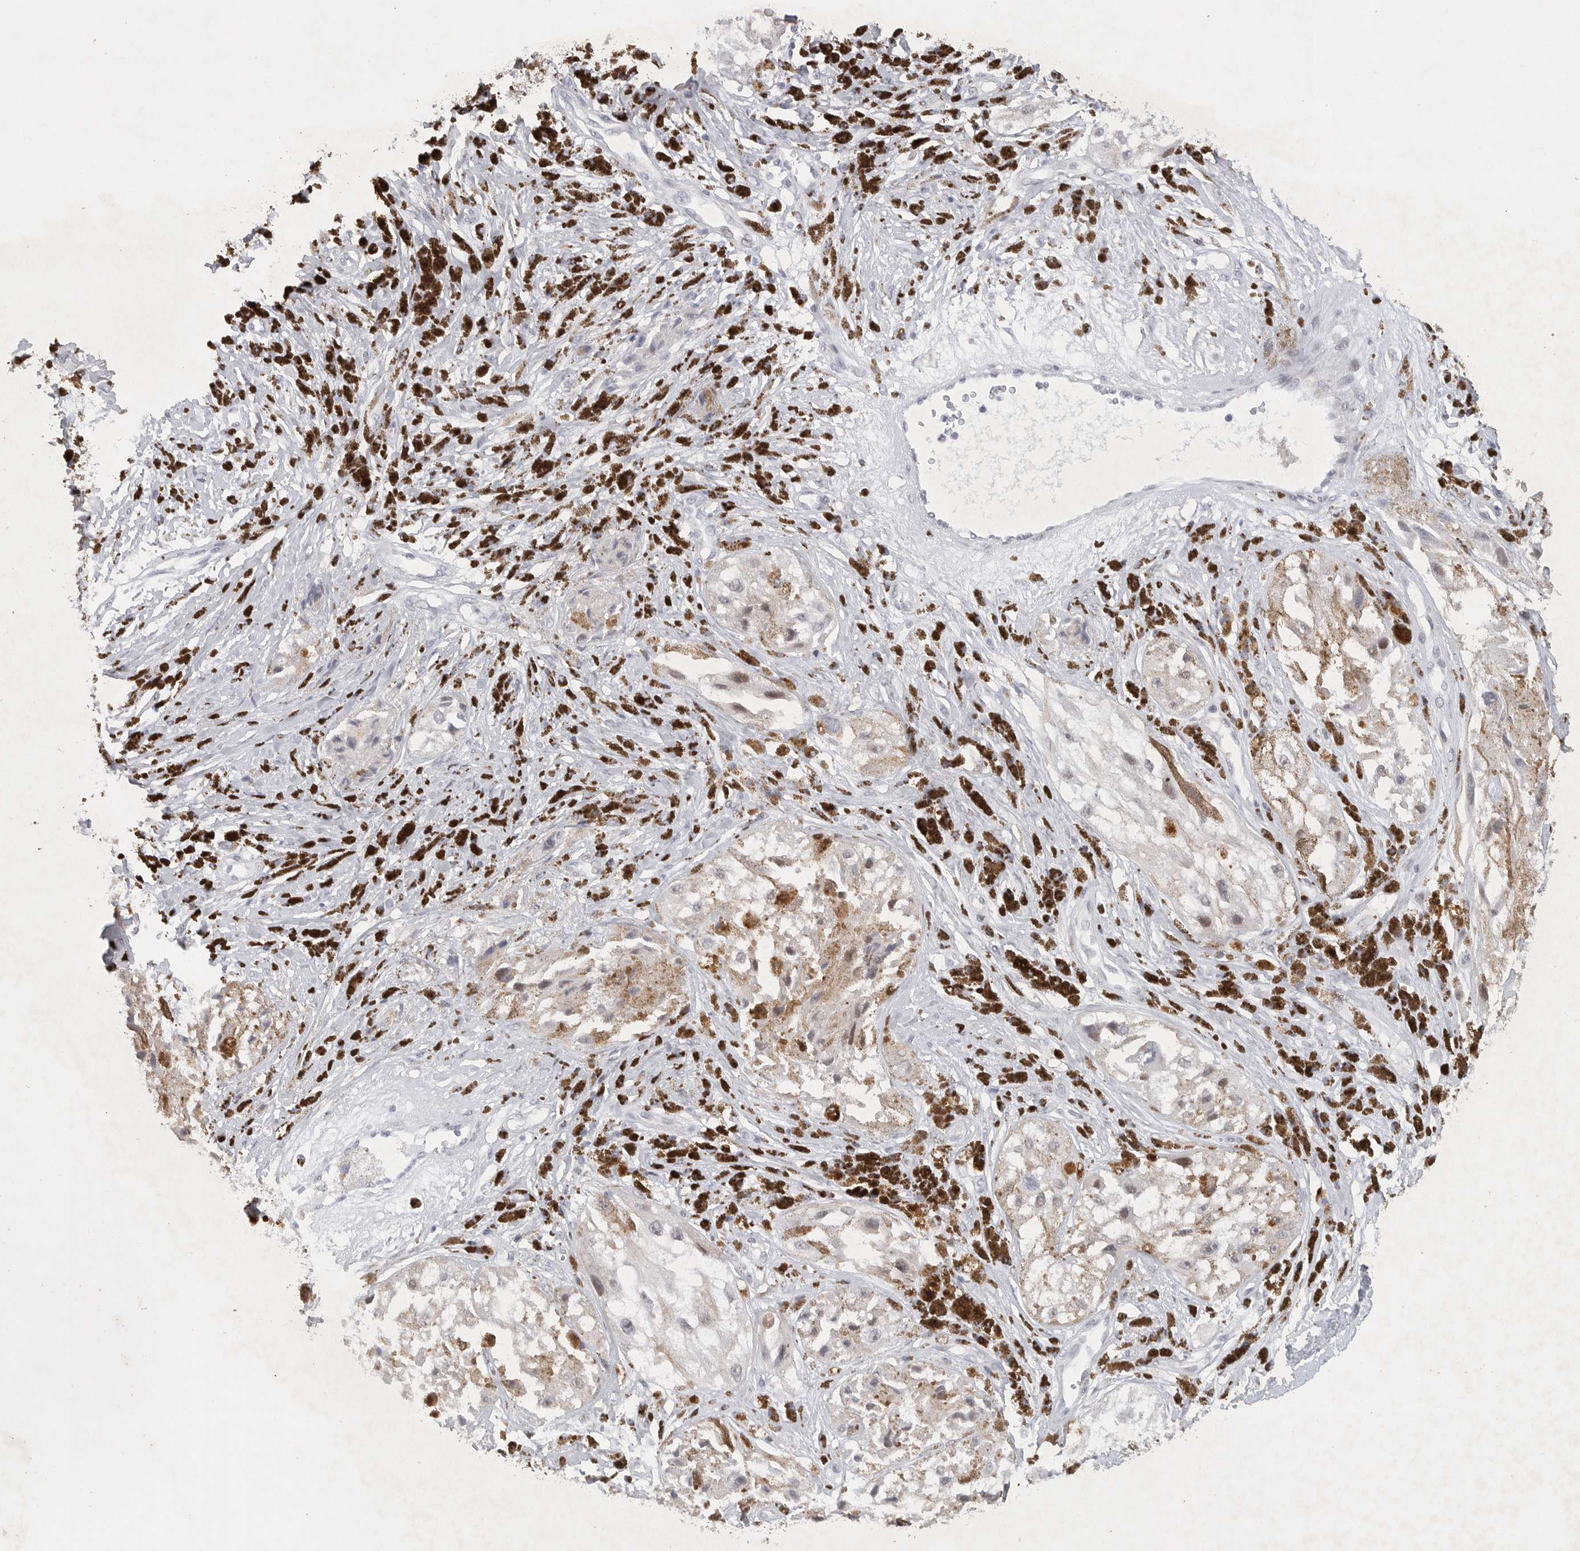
{"staining": {"intensity": "negative", "quantity": "none", "location": "none"}, "tissue": "melanoma", "cell_type": "Tumor cells", "image_type": "cancer", "snomed": [{"axis": "morphology", "description": "Malignant melanoma, NOS"}, {"axis": "topography", "description": "Skin"}], "caption": "This is an IHC histopathology image of human melanoma. There is no staining in tumor cells.", "gene": "TNR", "patient": {"sex": "male", "age": 88}}